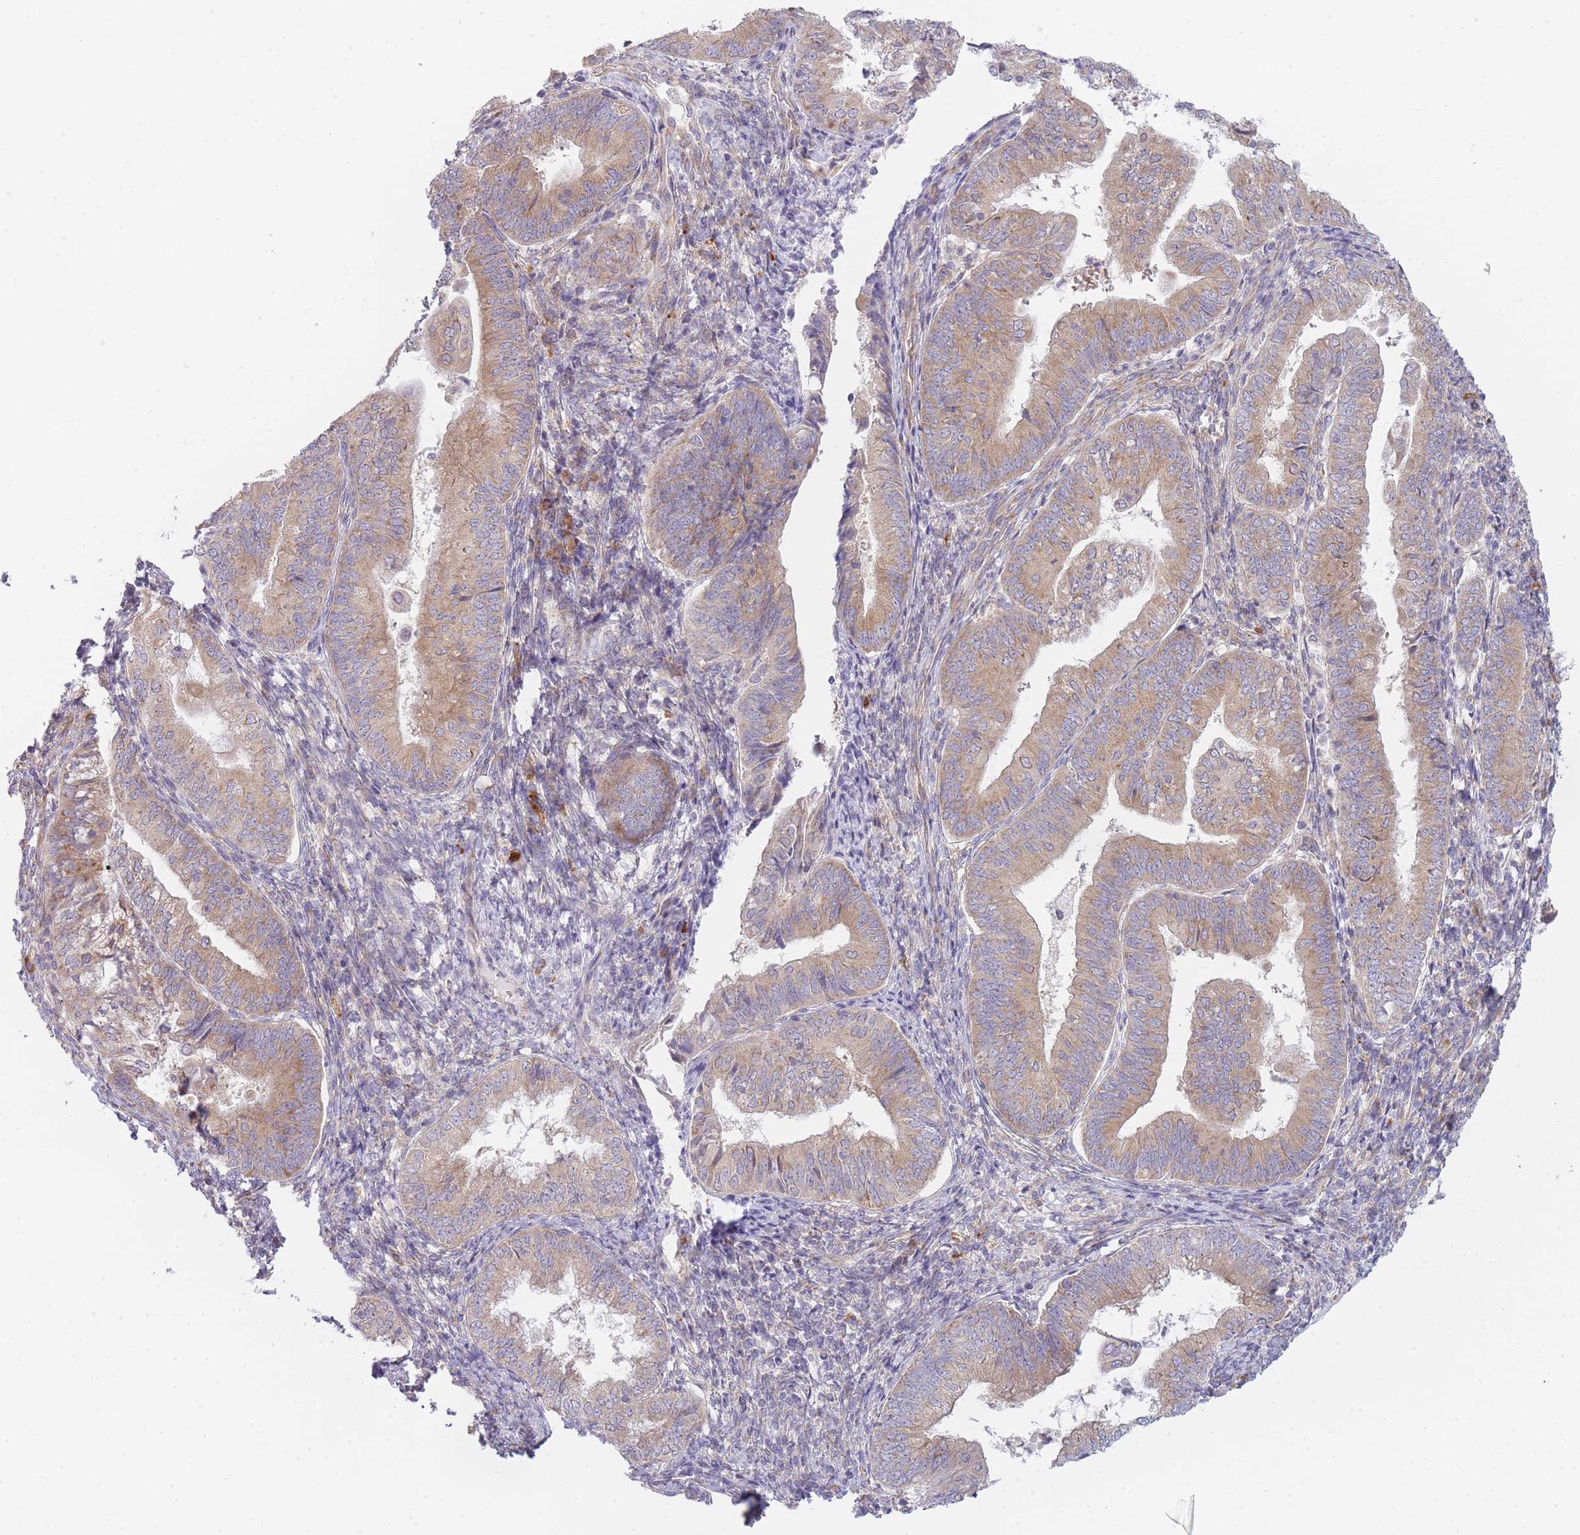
{"staining": {"intensity": "moderate", "quantity": "25%-75%", "location": "cytoplasmic/membranous"}, "tissue": "endometrial cancer", "cell_type": "Tumor cells", "image_type": "cancer", "snomed": [{"axis": "morphology", "description": "Adenocarcinoma, NOS"}, {"axis": "topography", "description": "Endometrium"}], "caption": "Protein staining demonstrates moderate cytoplasmic/membranous expression in about 25%-75% of tumor cells in endometrial cancer (adenocarcinoma). (Brightfield microscopy of DAB IHC at high magnification).", "gene": "OR5L2", "patient": {"sex": "female", "age": 55}}